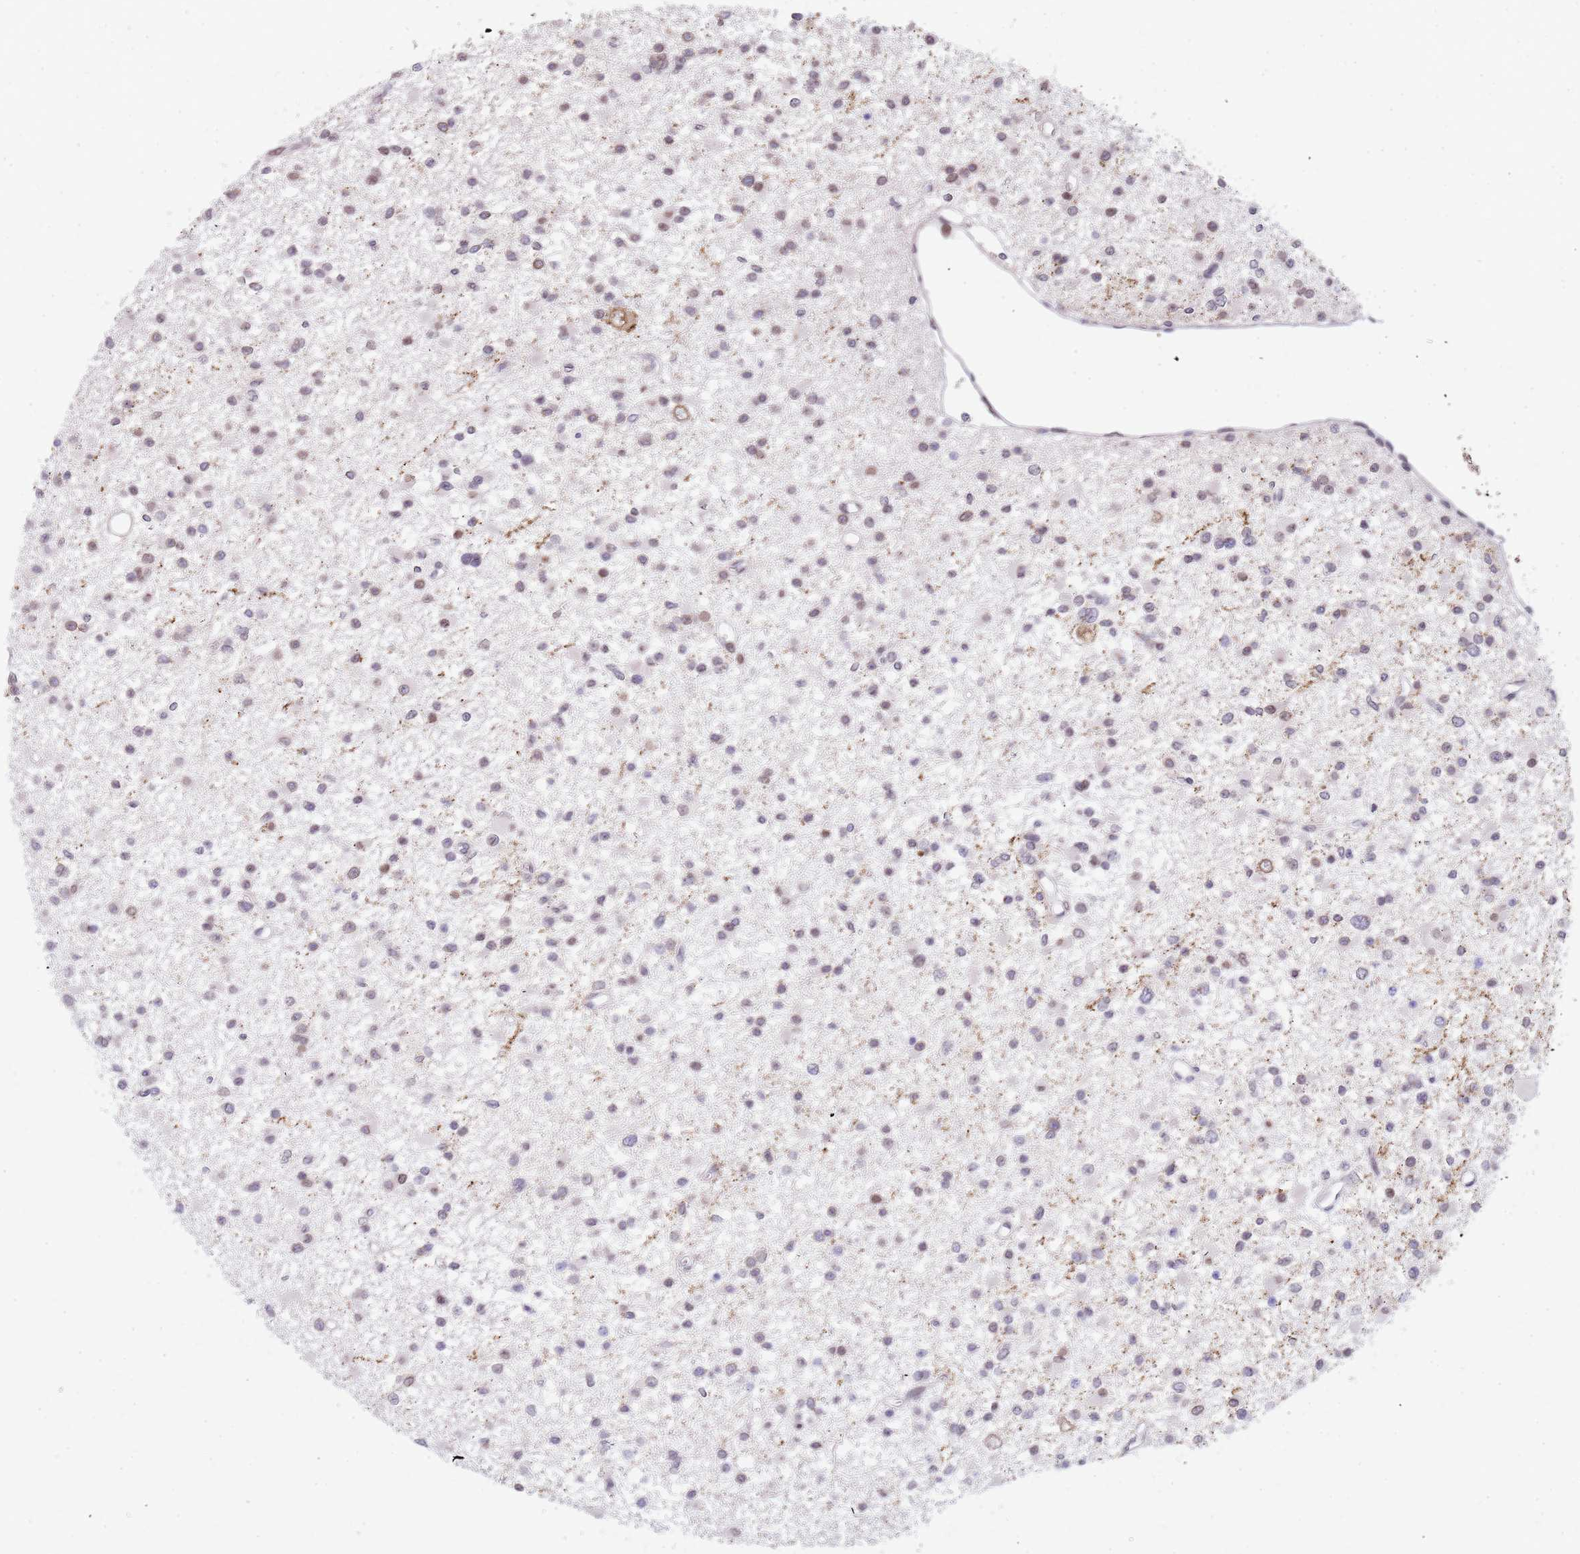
{"staining": {"intensity": "negative", "quantity": "none", "location": "none"}, "tissue": "glioma", "cell_type": "Tumor cells", "image_type": "cancer", "snomed": [{"axis": "morphology", "description": "Glioma, malignant, Low grade"}, {"axis": "topography", "description": "Brain"}], "caption": "The histopathology image shows no significant expression in tumor cells of glioma.", "gene": "KLHDC2", "patient": {"sex": "female", "age": 22}}